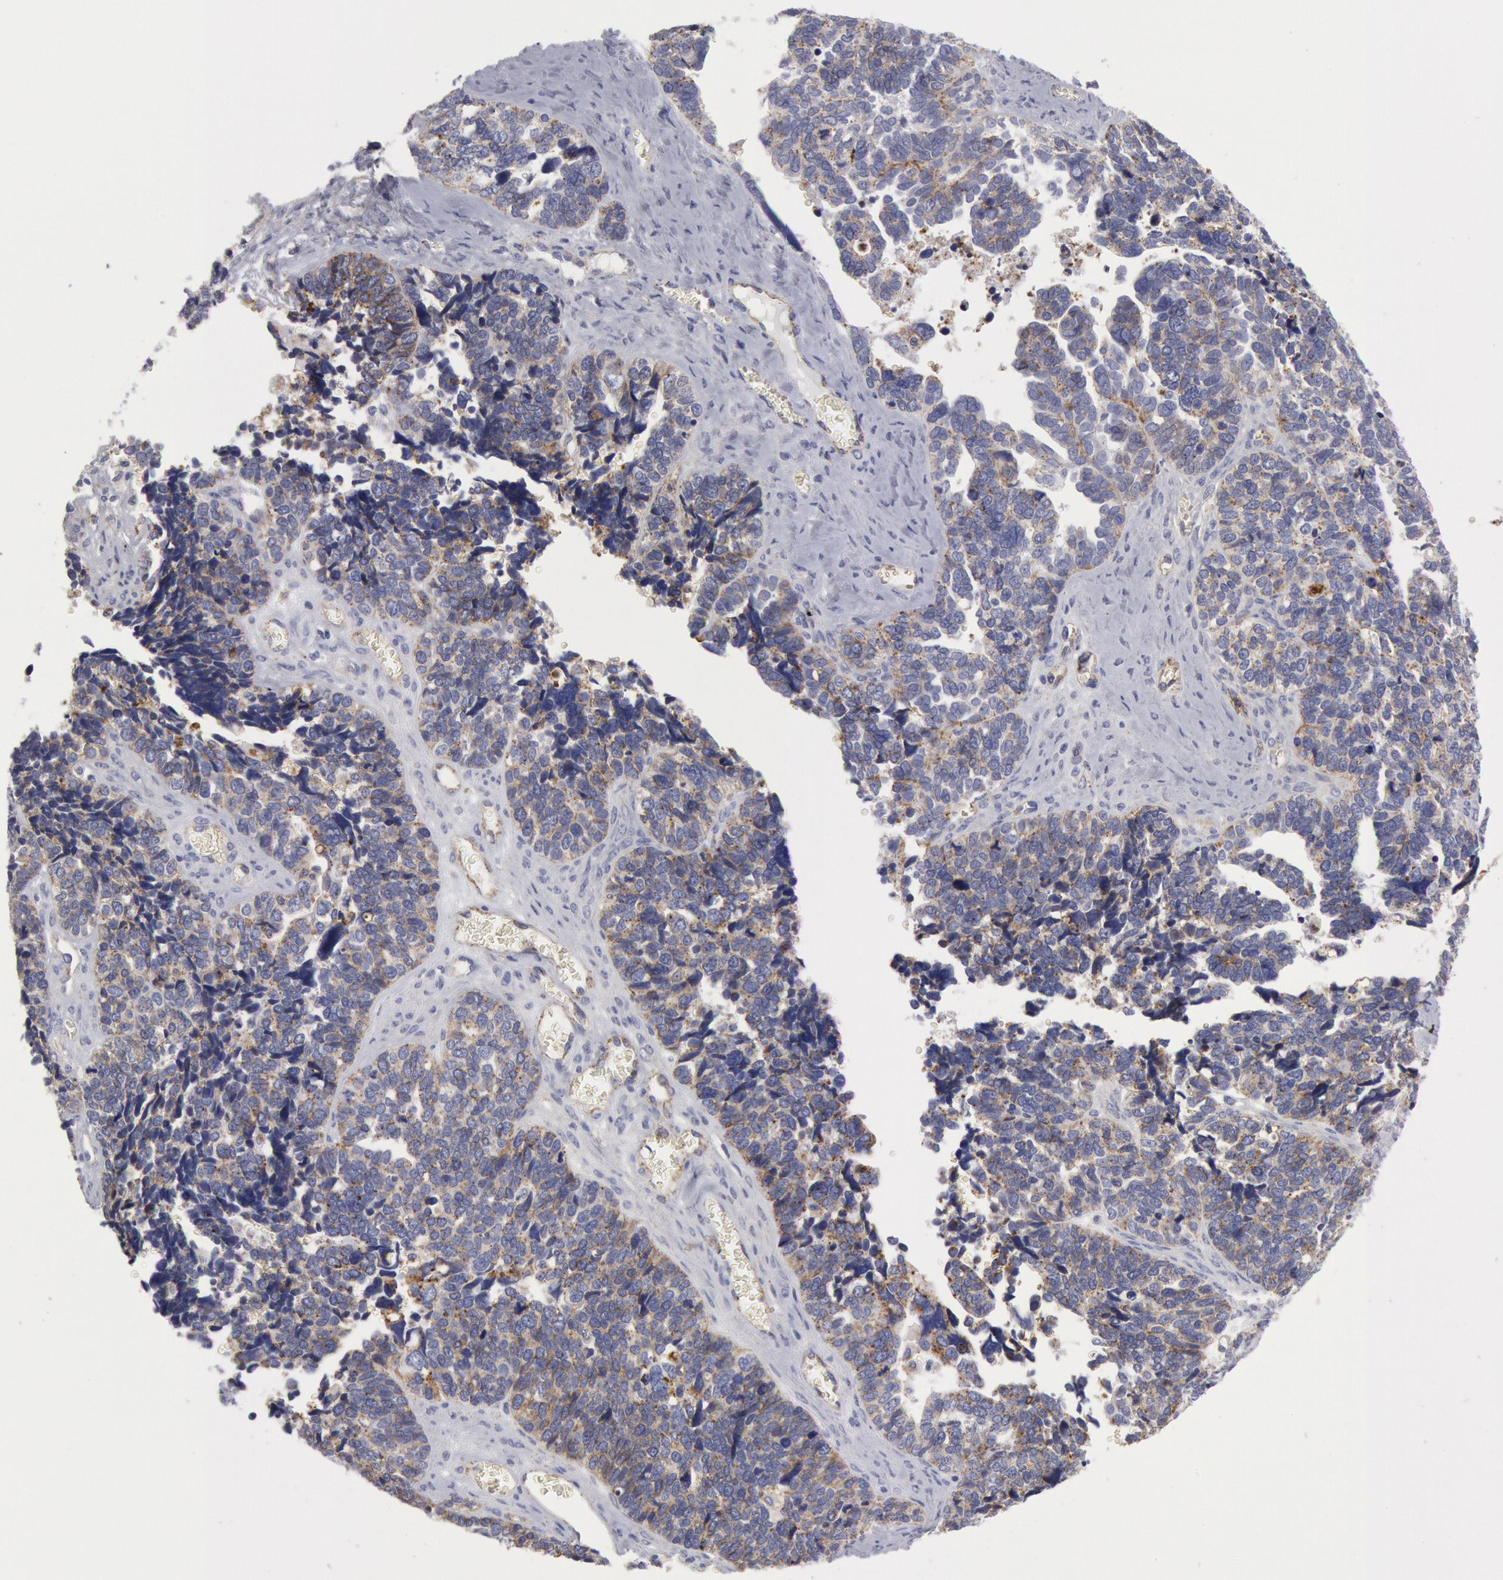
{"staining": {"intensity": "negative", "quantity": "none", "location": "none"}, "tissue": "ovarian cancer", "cell_type": "Tumor cells", "image_type": "cancer", "snomed": [{"axis": "morphology", "description": "Cystadenocarcinoma, serous, NOS"}, {"axis": "topography", "description": "Ovary"}], "caption": "This image is of ovarian serous cystadenocarcinoma stained with immunohistochemistry (IHC) to label a protein in brown with the nuclei are counter-stained blue. There is no expression in tumor cells. (DAB immunohistochemistry (IHC), high magnification).", "gene": "FLOT1", "patient": {"sex": "female", "age": 77}}